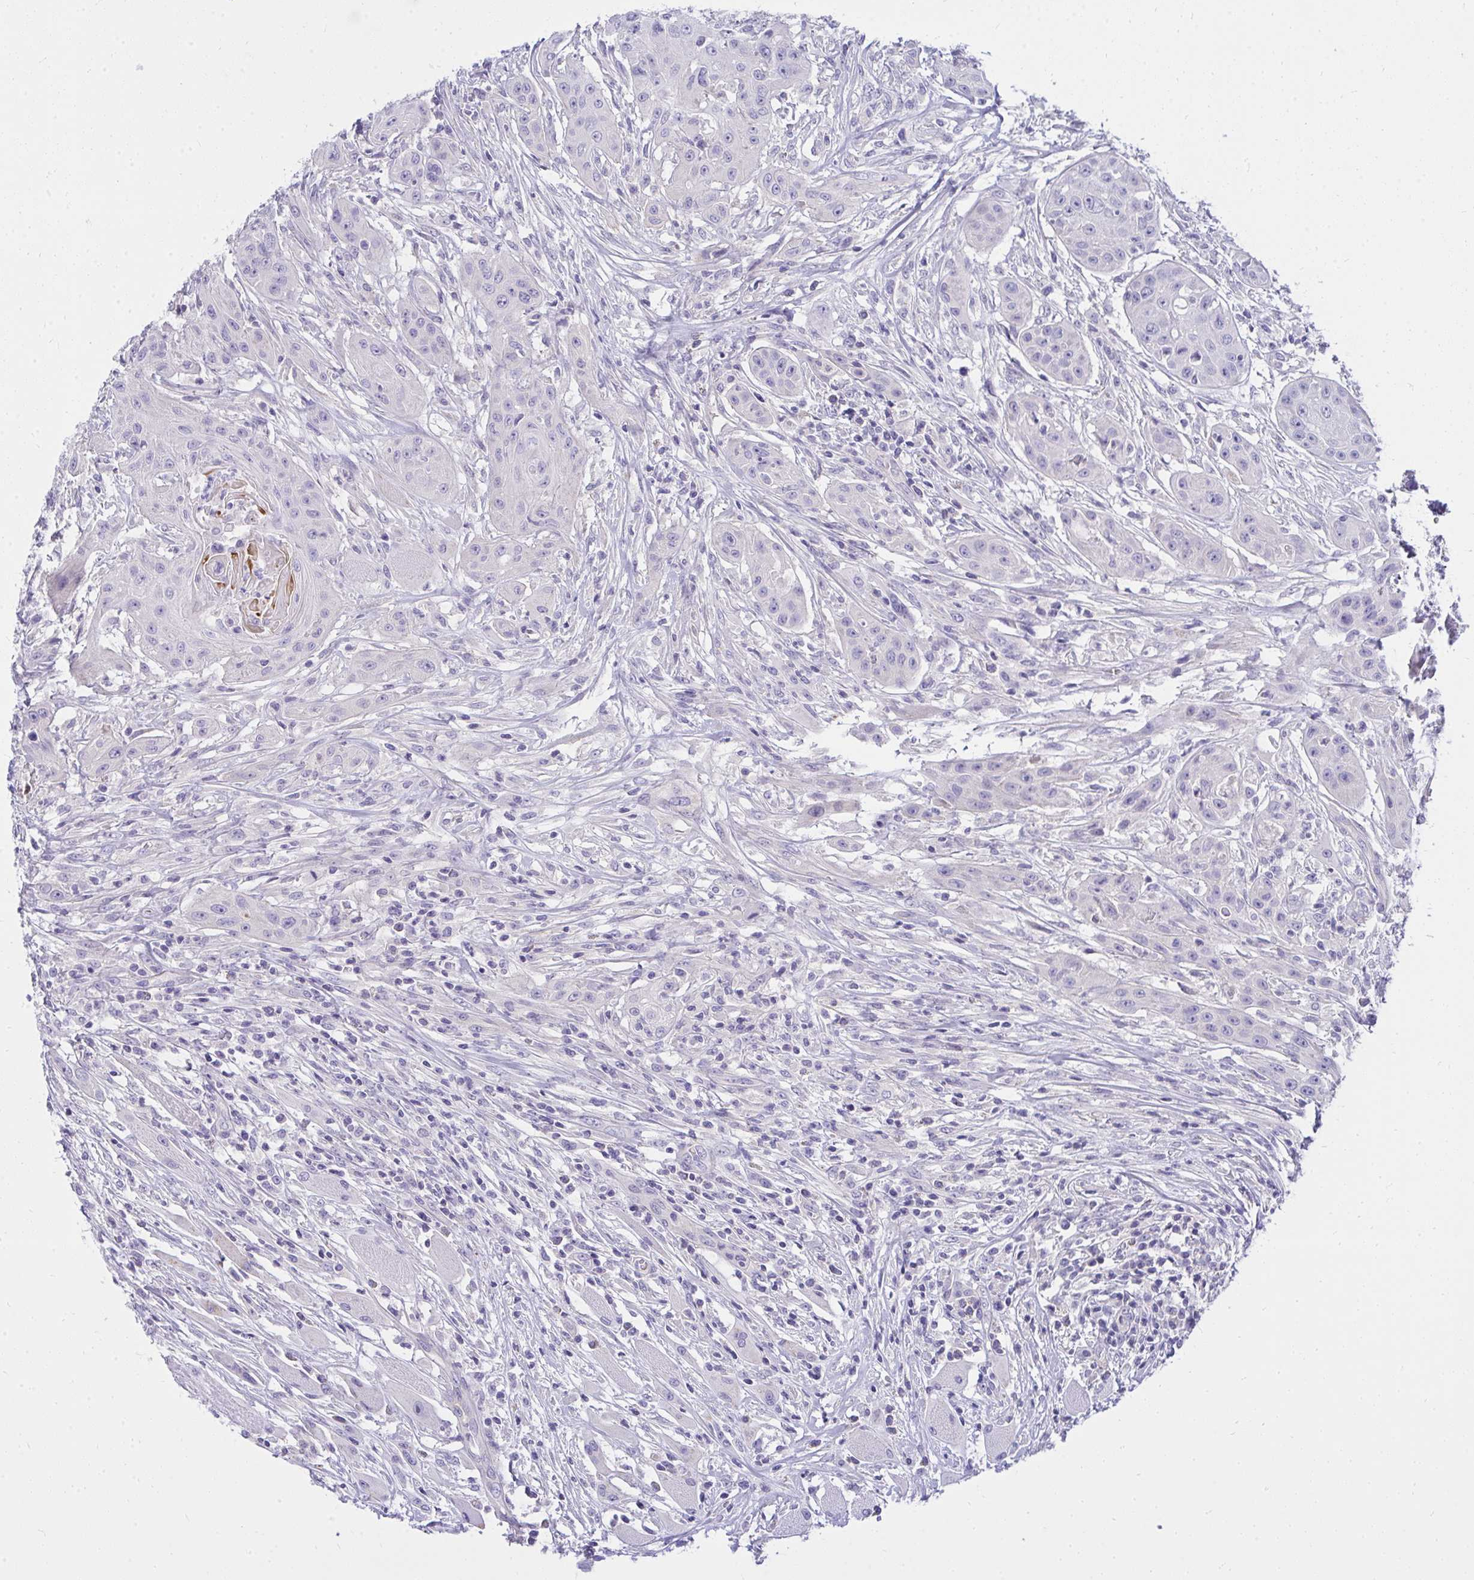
{"staining": {"intensity": "negative", "quantity": "none", "location": "none"}, "tissue": "head and neck cancer", "cell_type": "Tumor cells", "image_type": "cancer", "snomed": [{"axis": "morphology", "description": "Squamous cell carcinoma, NOS"}, {"axis": "topography", "description": "Oral tissue"}, {"axis": "topography", "description": "Head-Neck"}, {"axis": "topography", "description": "Neck, NOS"}], "caption": "IHC of human squamous cell carcinoma (head and neck) displays no positivity in tumor cells.", "gene": "LRRC36", "patient": {"sex": "female", "age": 55}}